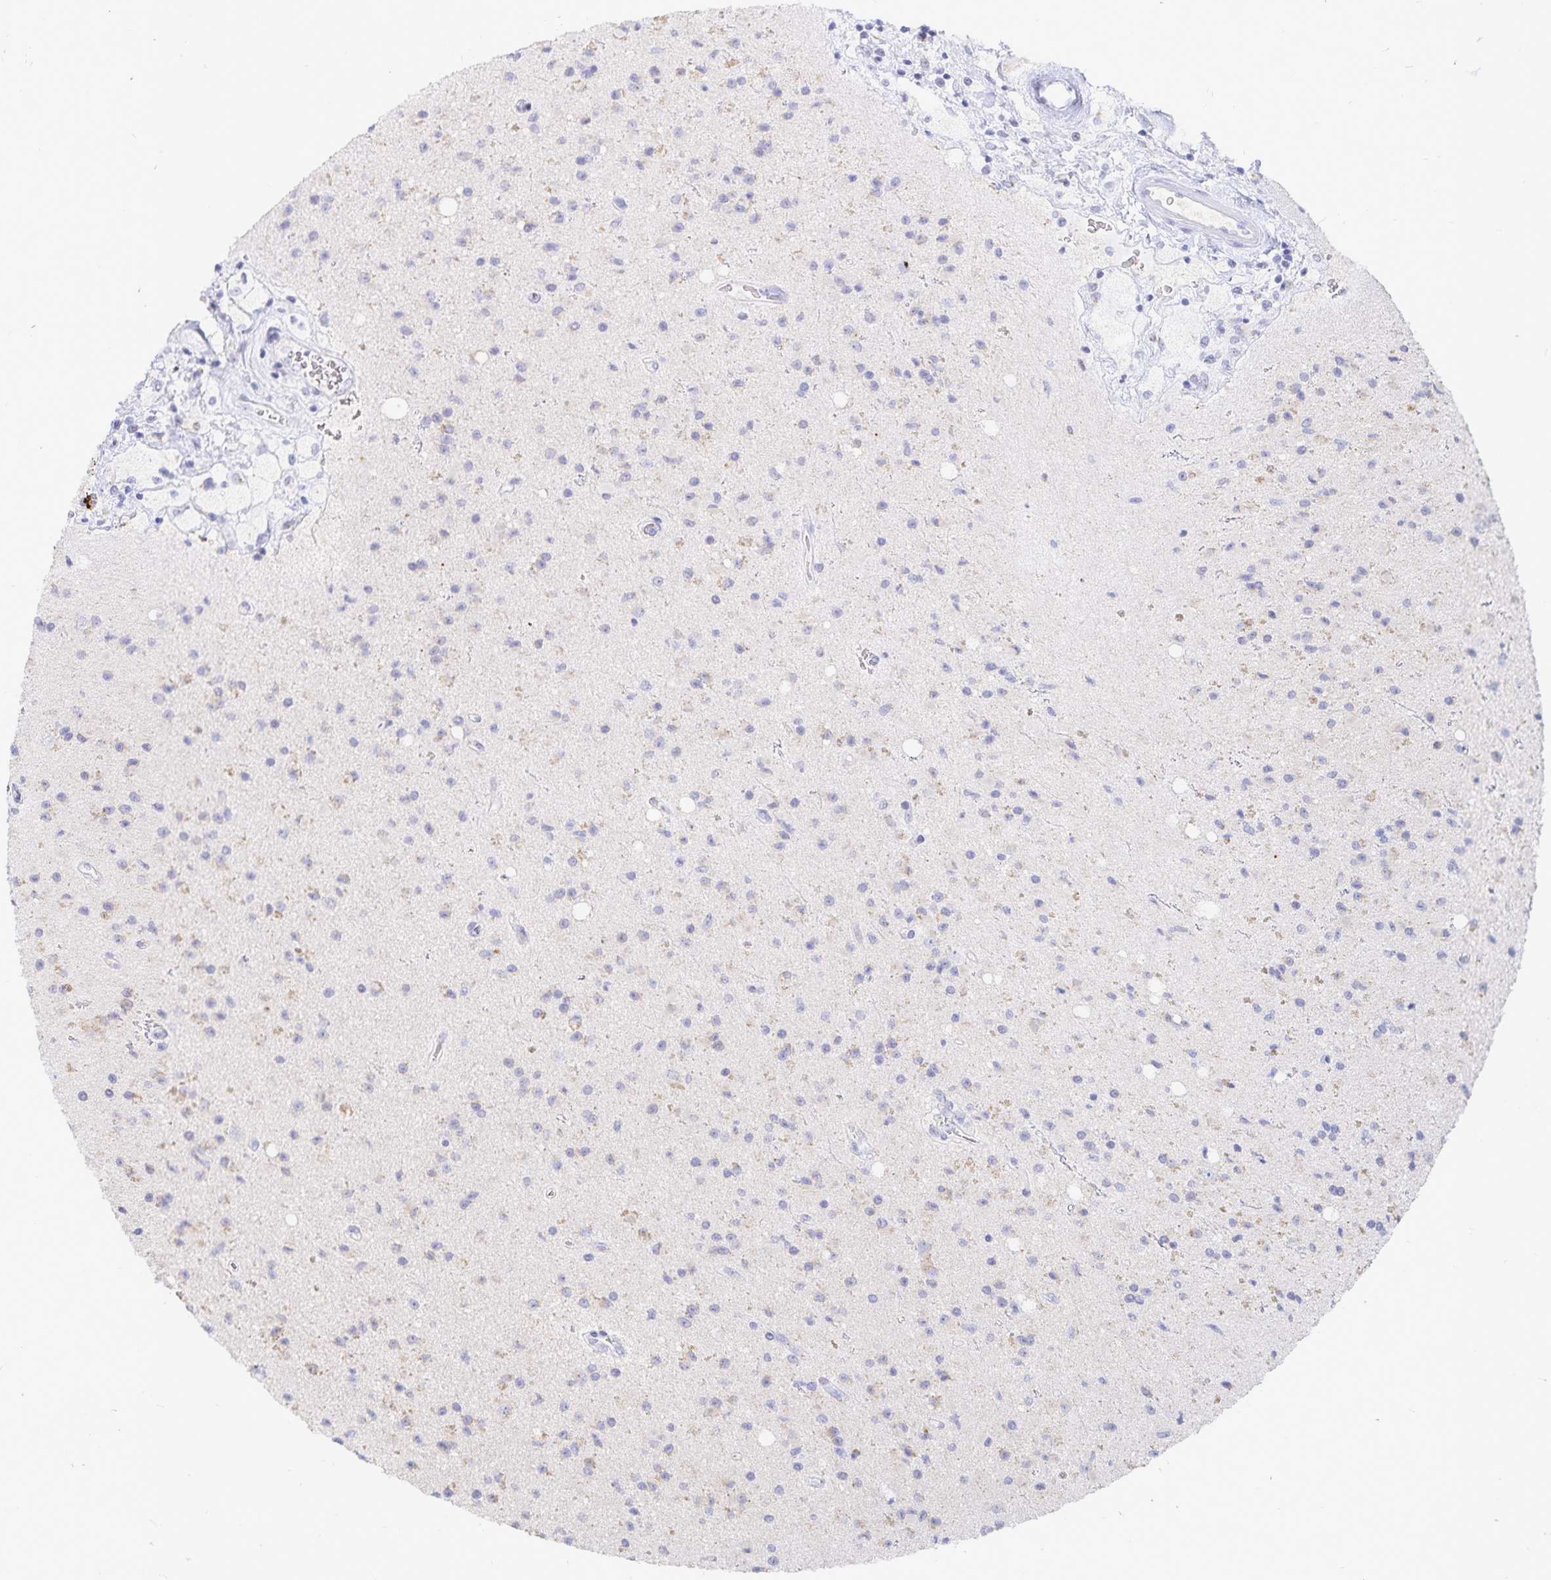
{"staining": {"intensity": "weak", "quantity": "25%-75%", "location": "cytoplasmic/membranous"}, "tissue": "glioma", "cell_type": "Tumor cells", "image_type": "cancer", "snomed": [{"axis": "morphology", "description": "Glioma, malignant, High grade"}, {"axis": "topography", "description": "Brain"}], "caption": "Brown immunohistochemical staining in human malignant glioma (high-grade) displays weak cytoplasmic/membranous expression in about 25%-75% of tumor cells. (Stains: DAB (3,3'-diaminobenzidine) in brown, nuclei in blue, Microscopy: brightfield microscopy at high magnification).", "gene": "PKHD1", "patient": {"sex": "male", "age": 36}}